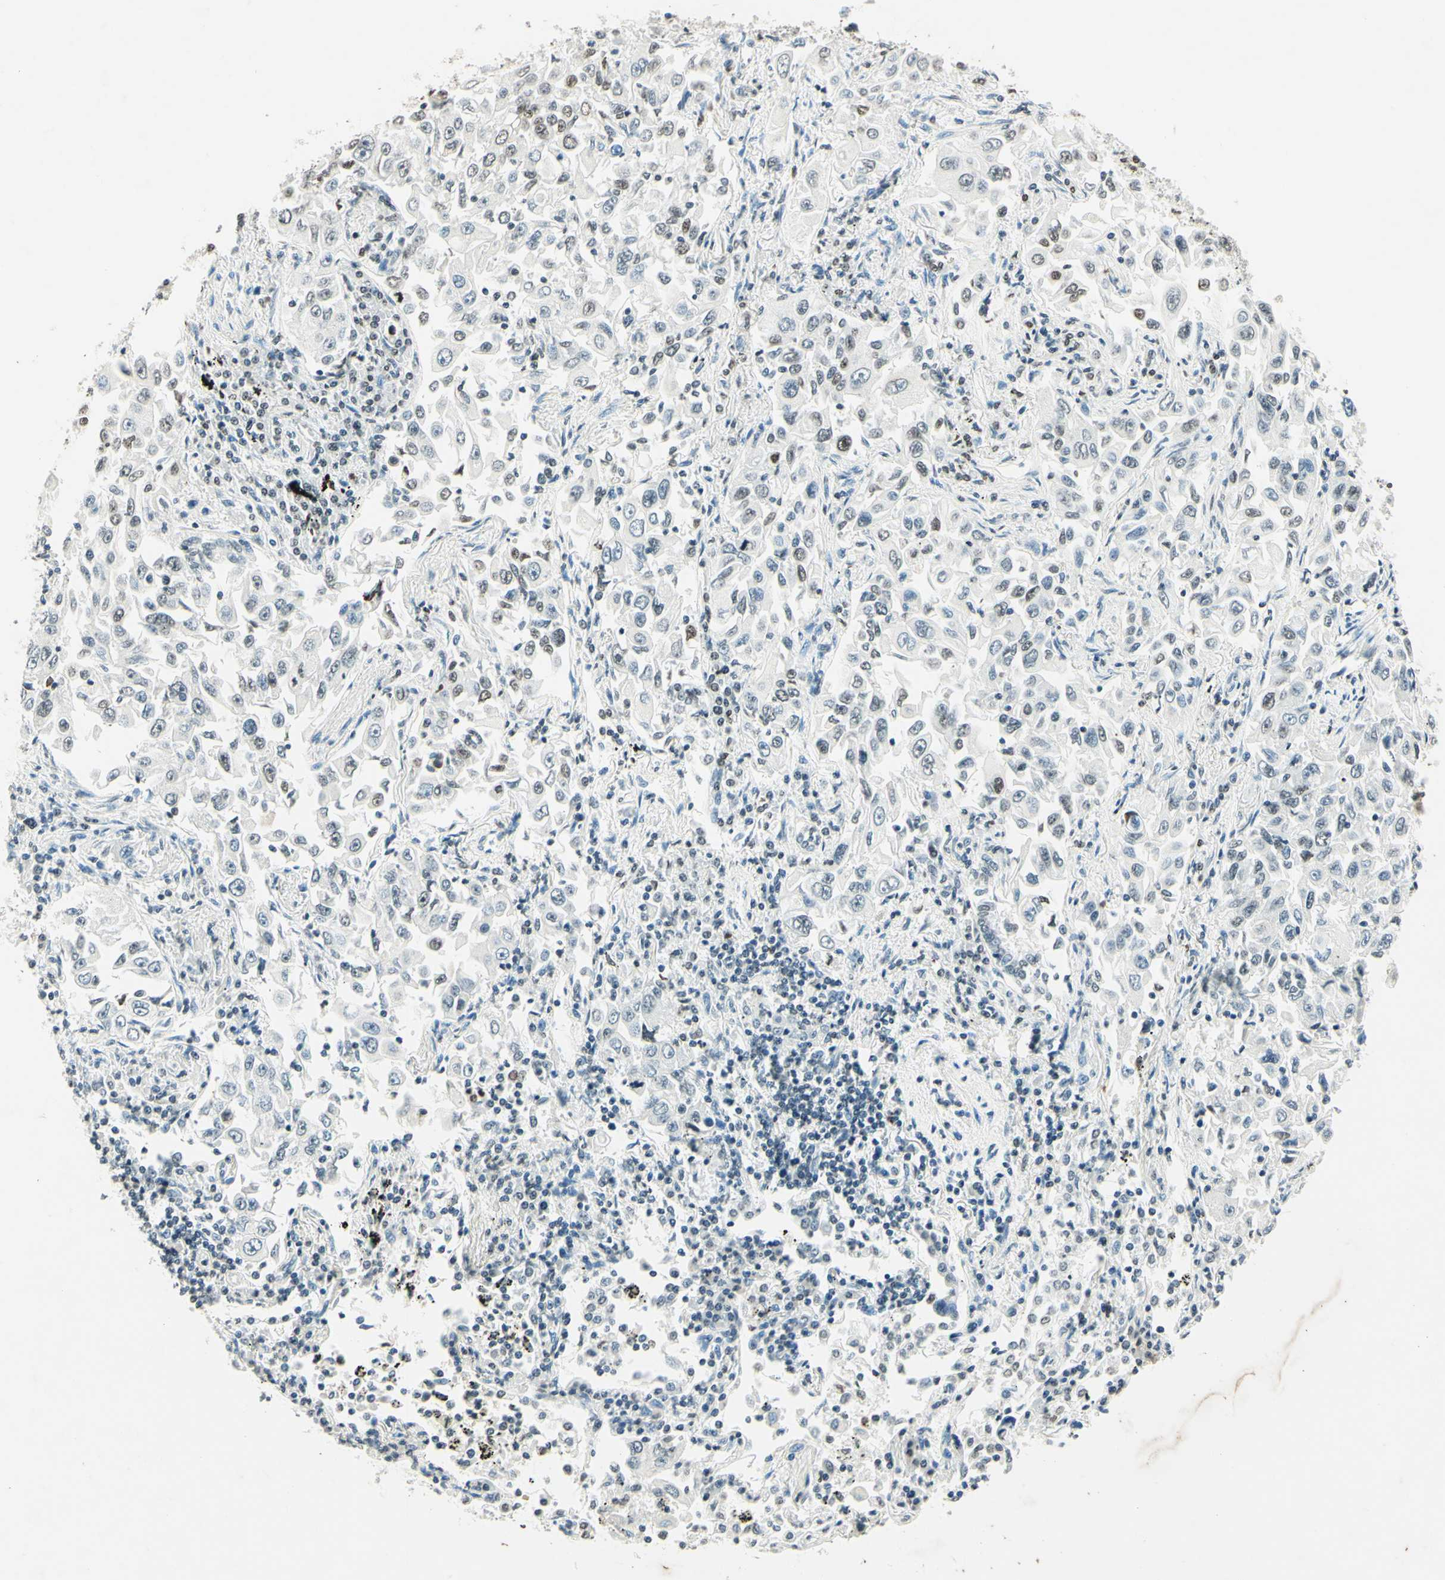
{"staining": {"intensity": "weak", "quantity": "<25%", "location": "nuclear"}, "tissue": "lung cancer", "cell_type": "Tumor cells", "image_type": "cancer", "snomed": [{"axis": "morphology", "description": "Adenocarcinoma, NOS"}, {"axis": "topography", "description": "Lung"}], "caption": "IHC of lung adenocarcinoma displays no expression in tumor cells.", "gene": "MSH2", "patient": {"sex": "male", "age": 84}}